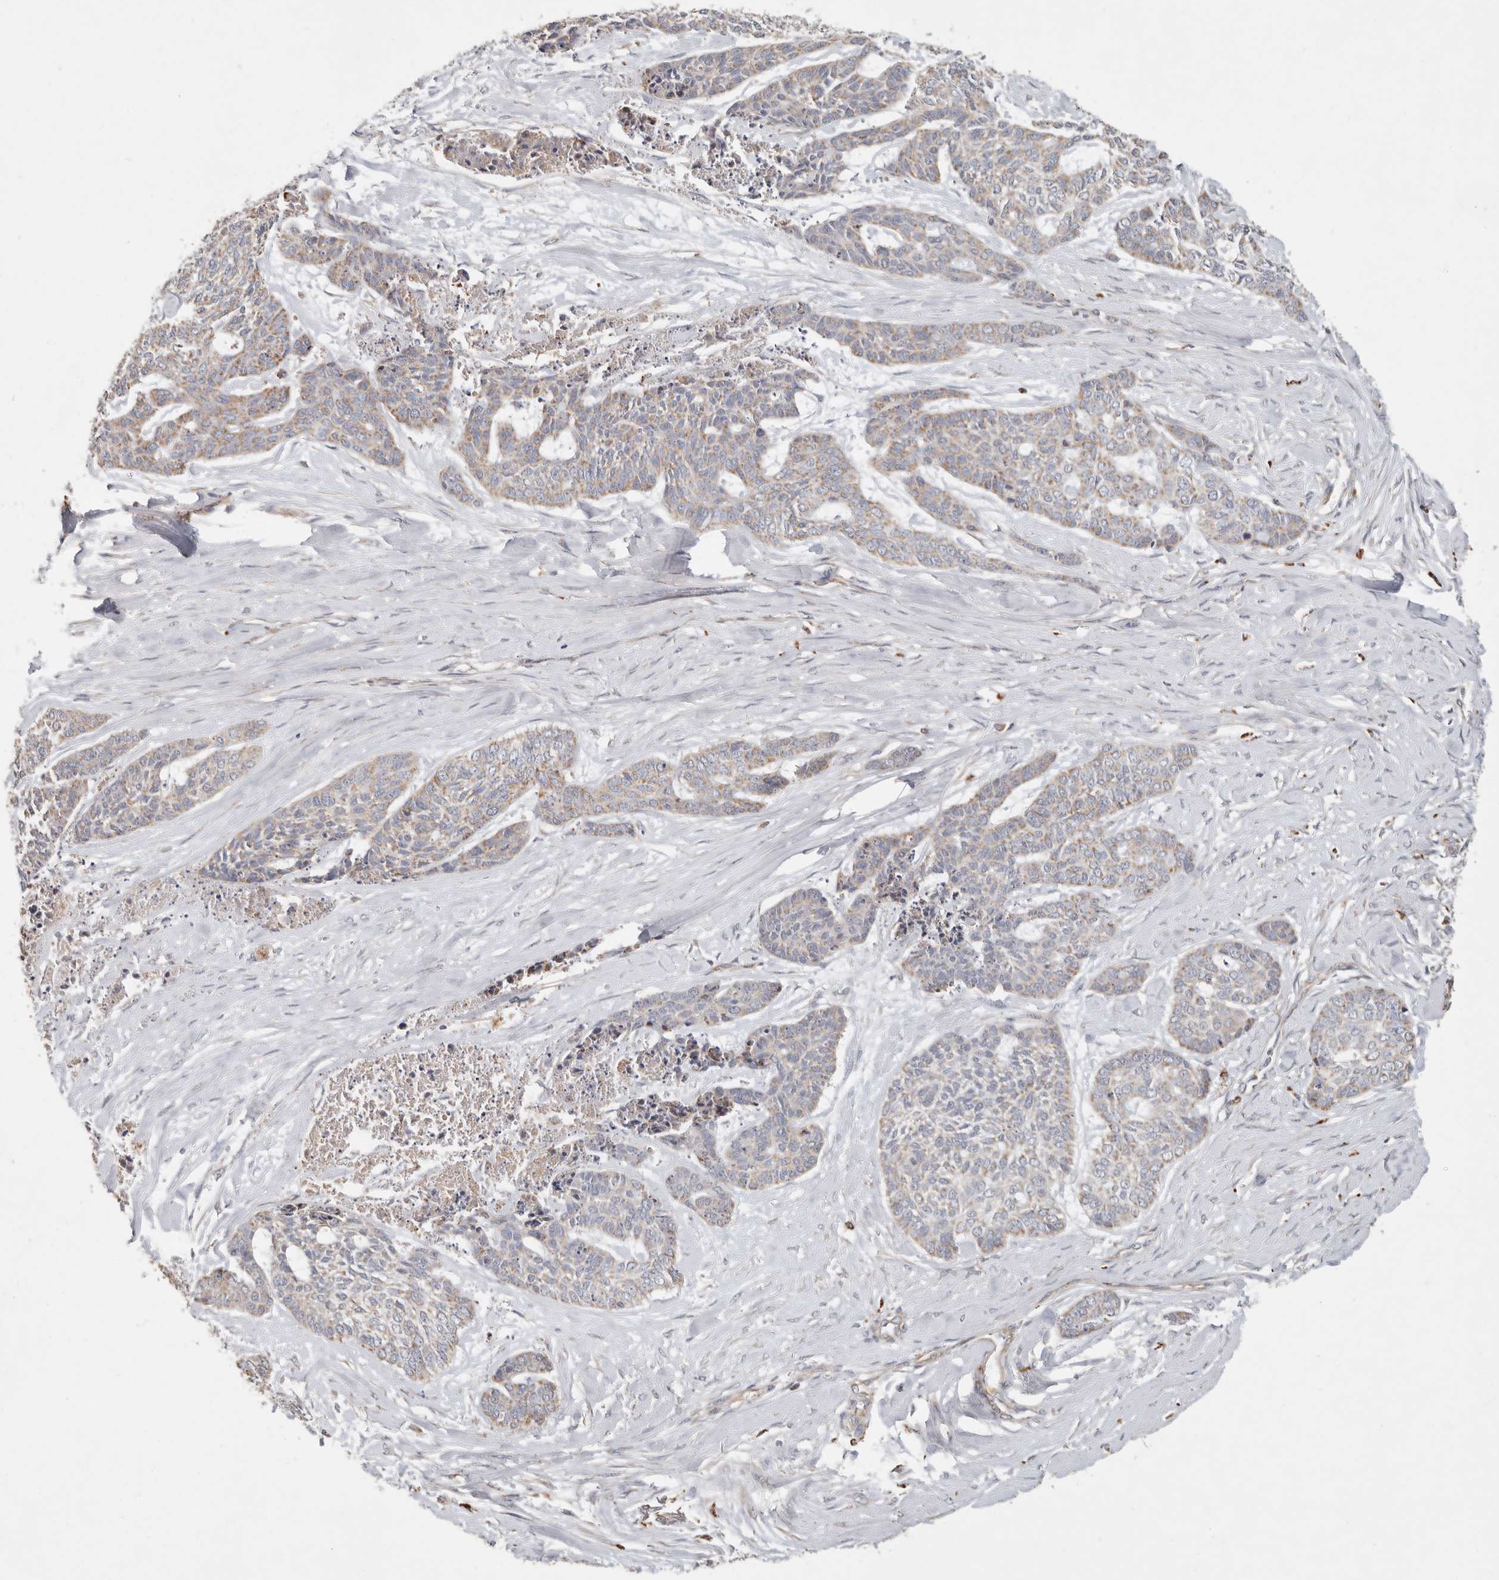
{"staining": {"intensity": "weak", "quantity": "25%-75%", "location": "cytoplasmic/membranous"}, "tissue": "skin cancer", "cell_type": "Tumor cells", "image_type": "cancer", "snomed": [{"axis": "morphology", "description": "Basal cell carcinoma"}, {"axis": "topography", "description": "Skin"}], "caption": "High-power microscopy captured an immunohistochemistry (IHC) image of skin cancer, revealing weak cytoplasmic/membranous staining in approximately 25%-75% of tumor cells. Using DAB (brown) and hematoxylin (blue) stains, captured at high magnification using brightfield microscopy.", "gene": "ARHGEF10L", "patient": {"sex": "female", "age": 64}}